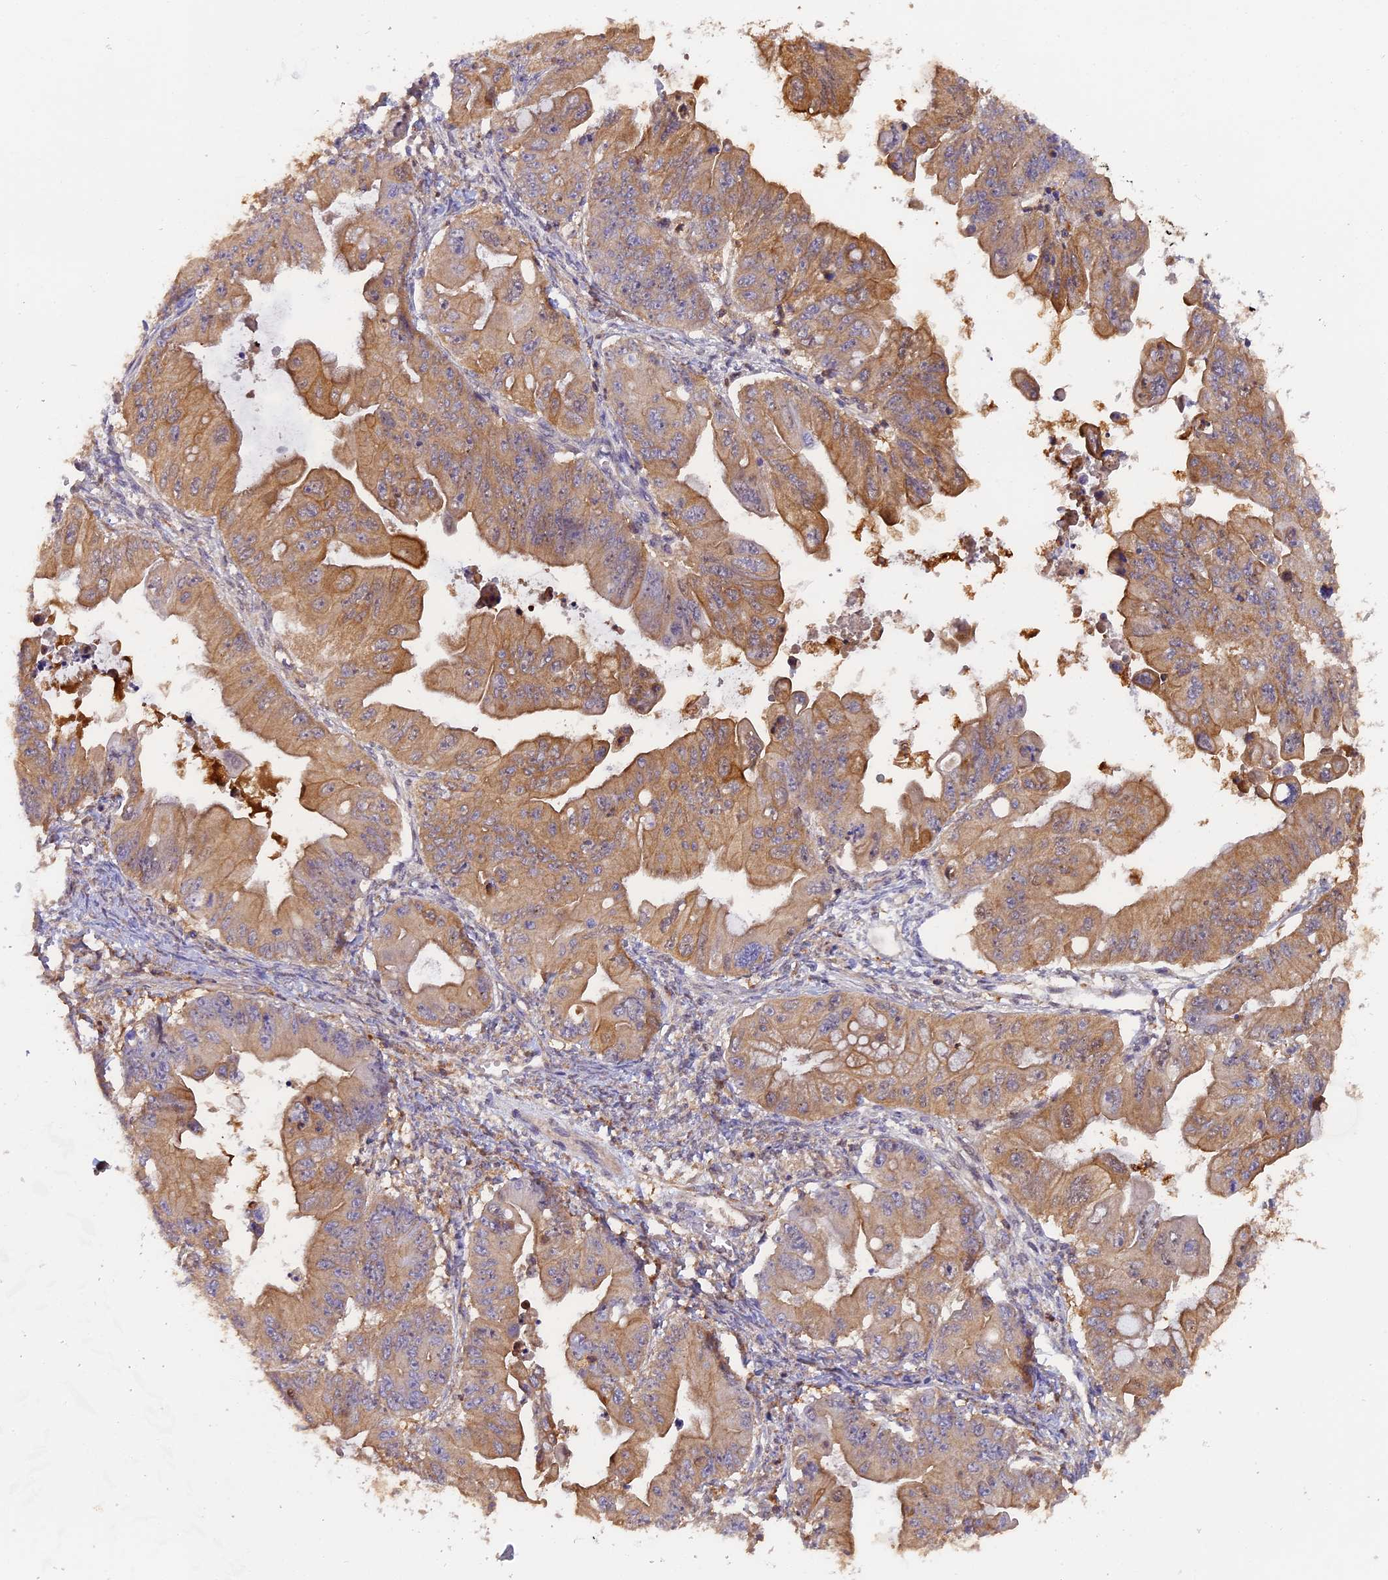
{"staining": {"intensity": "moderate", "quantity": ">75%", "location": "cytoplasmic/membranous"}, "tissue": "ovarian cancer", "cell_type": "Tumor cells", "image_type": "cancer", "snomed": [{"axis": "morphology", "description": "Cystadenocarcinoma, mucinous, NOS"}, {"axis": "topography", "description": "Ovary"}], "caption": "Ovarian mucinous cystadenocarcinoma was stained to show a protein in brown. There is medium levels of moderate cytoplasmic/membranous staining in about >75% of tumor cells. (DAB (3,3'-diaminobenzidine) = brown stain, brightfield microscopy at high magnification).", "gene": "FAM118B", "patient": {"sex": "female", "age": 71}}